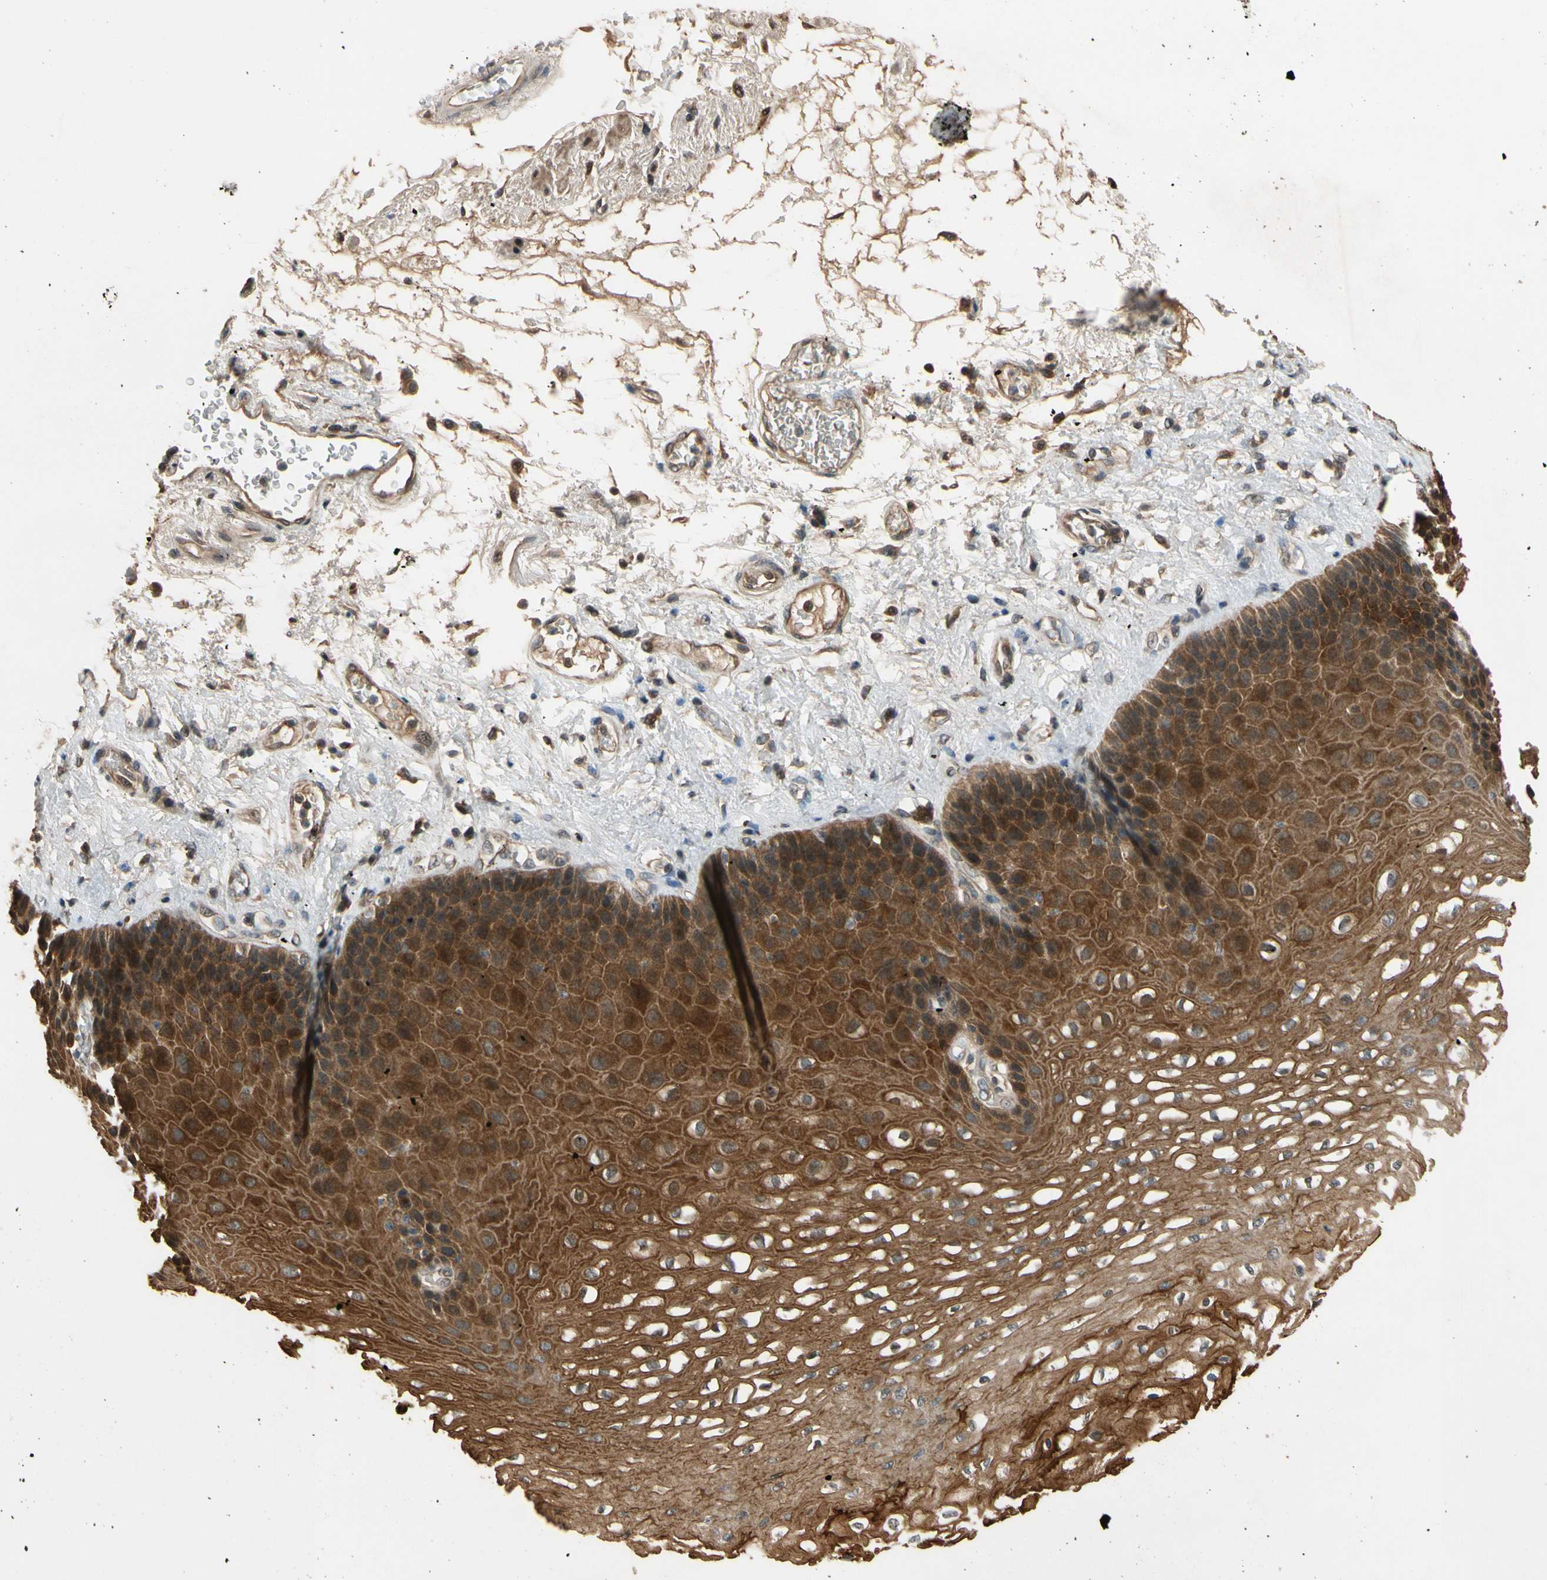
{"staining": {"intensity": "strong", "quantity": ">75%", "location": "cytoplasmic/membranous"}, "tissue": "esophagus", "cell_type": "Squamous epithelial cells", "image_type": "normal", "snomed": [{"axis": "morphology", "description": "Normal tissue, NOS"}, {"axis": "topography", "description": "Esophagus"}], "caption": "Protein staining of unremarkable esophagus exhibits strong cytoplasmic/membranous positivity in about >75% of squamous epithelial cells.", "gene": "TMEM230", "patient": {"sex": "female", "age": 72}}